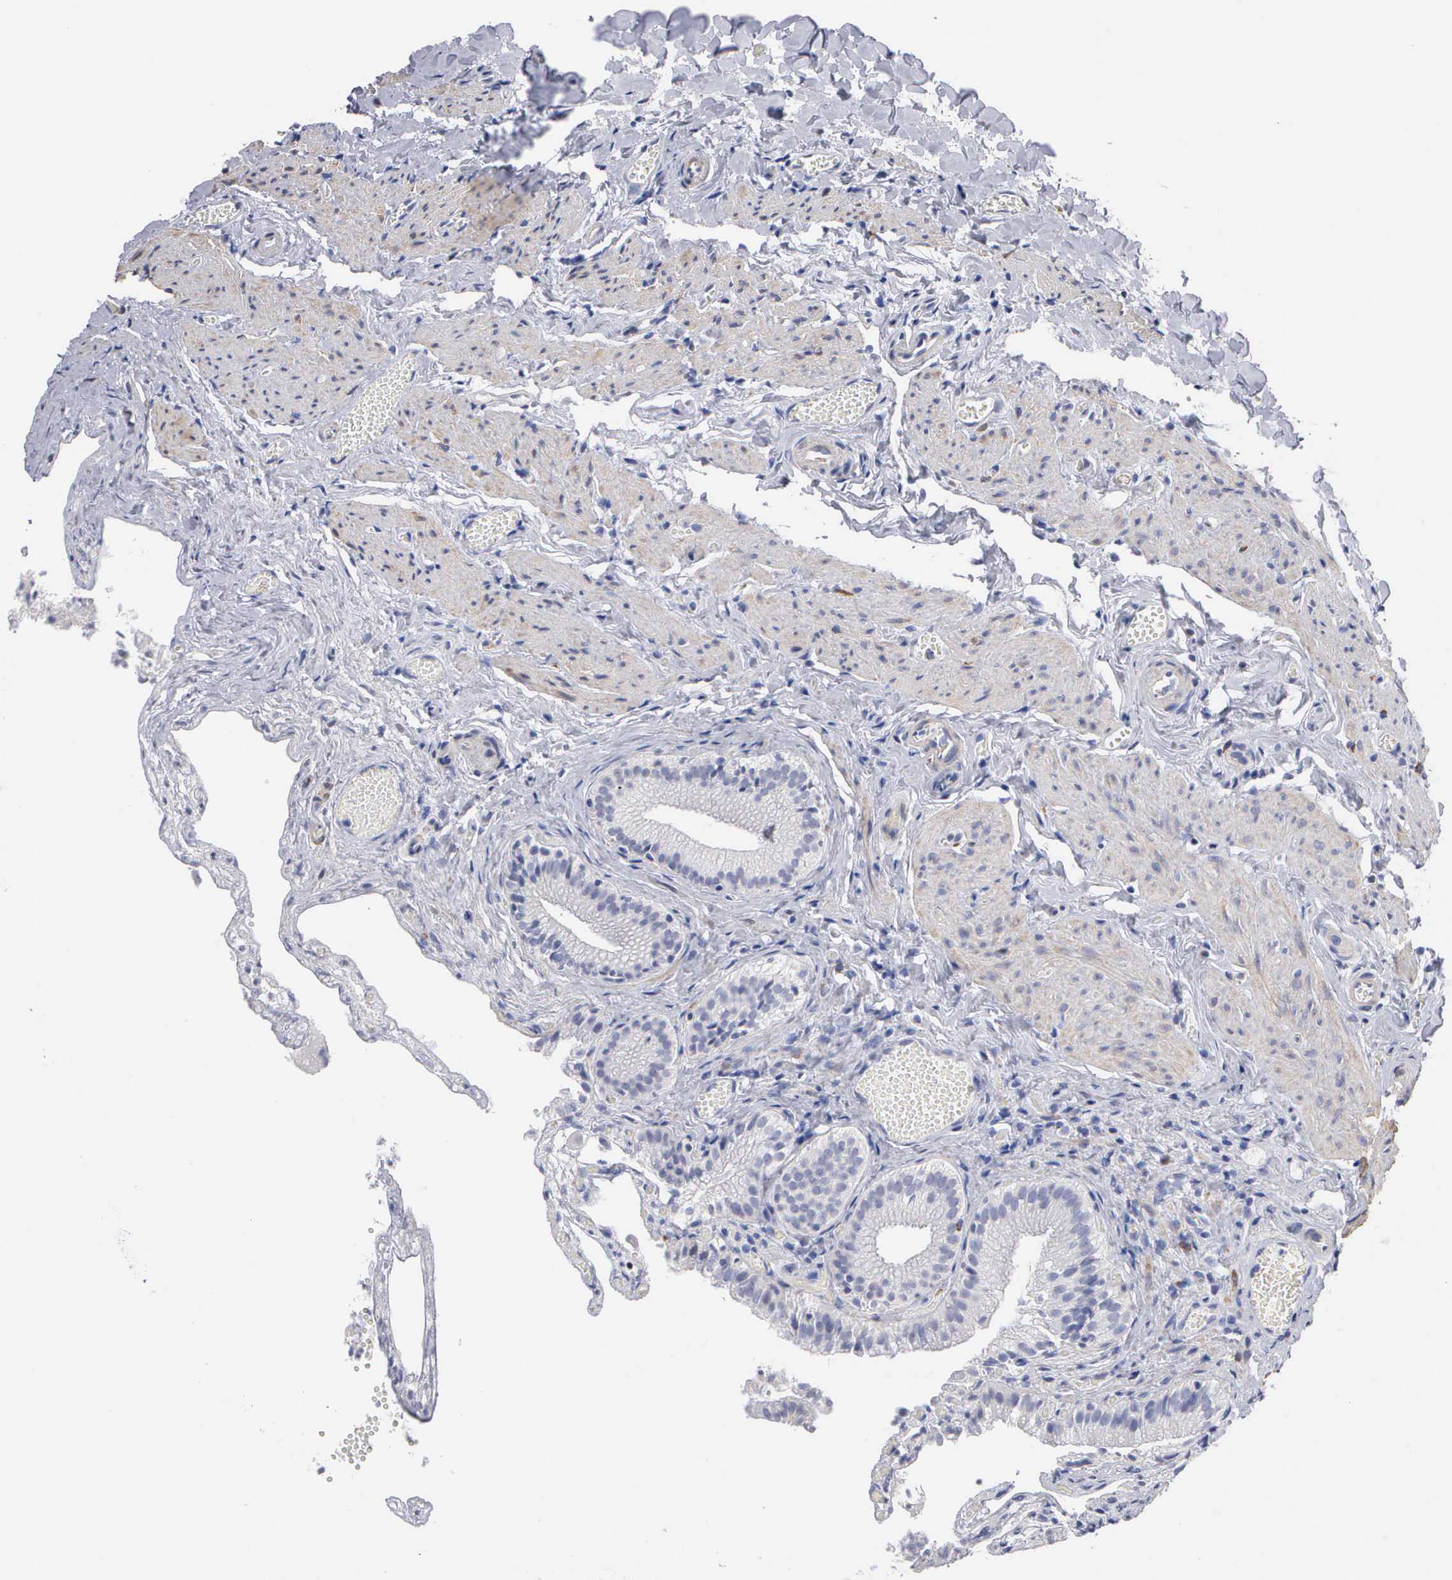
{"staining": {"intensity": "negative", "quantity": "none", "location": "none"}, "tissue": "gallbladder", "cell_type": "Glandular cells", "image_type": "normal", "snomed": [{"axis": "morphology", "description": "Normal tissue, NOS"}, {"axis": "topography", "description": "Gallbladder"}], "caption": "An immunohistochemistry (IHC) image of benign gallbladder is shown. There is no staining in glandular cells of gallbladder. The staining was performed using DAB to visualize the protein expression in brown, while the nuclei were stained in blue with hematoxylin (Magnification: 20x).", "gene": "ELFN2", "patient": {"sex": "female", "age": 44}}